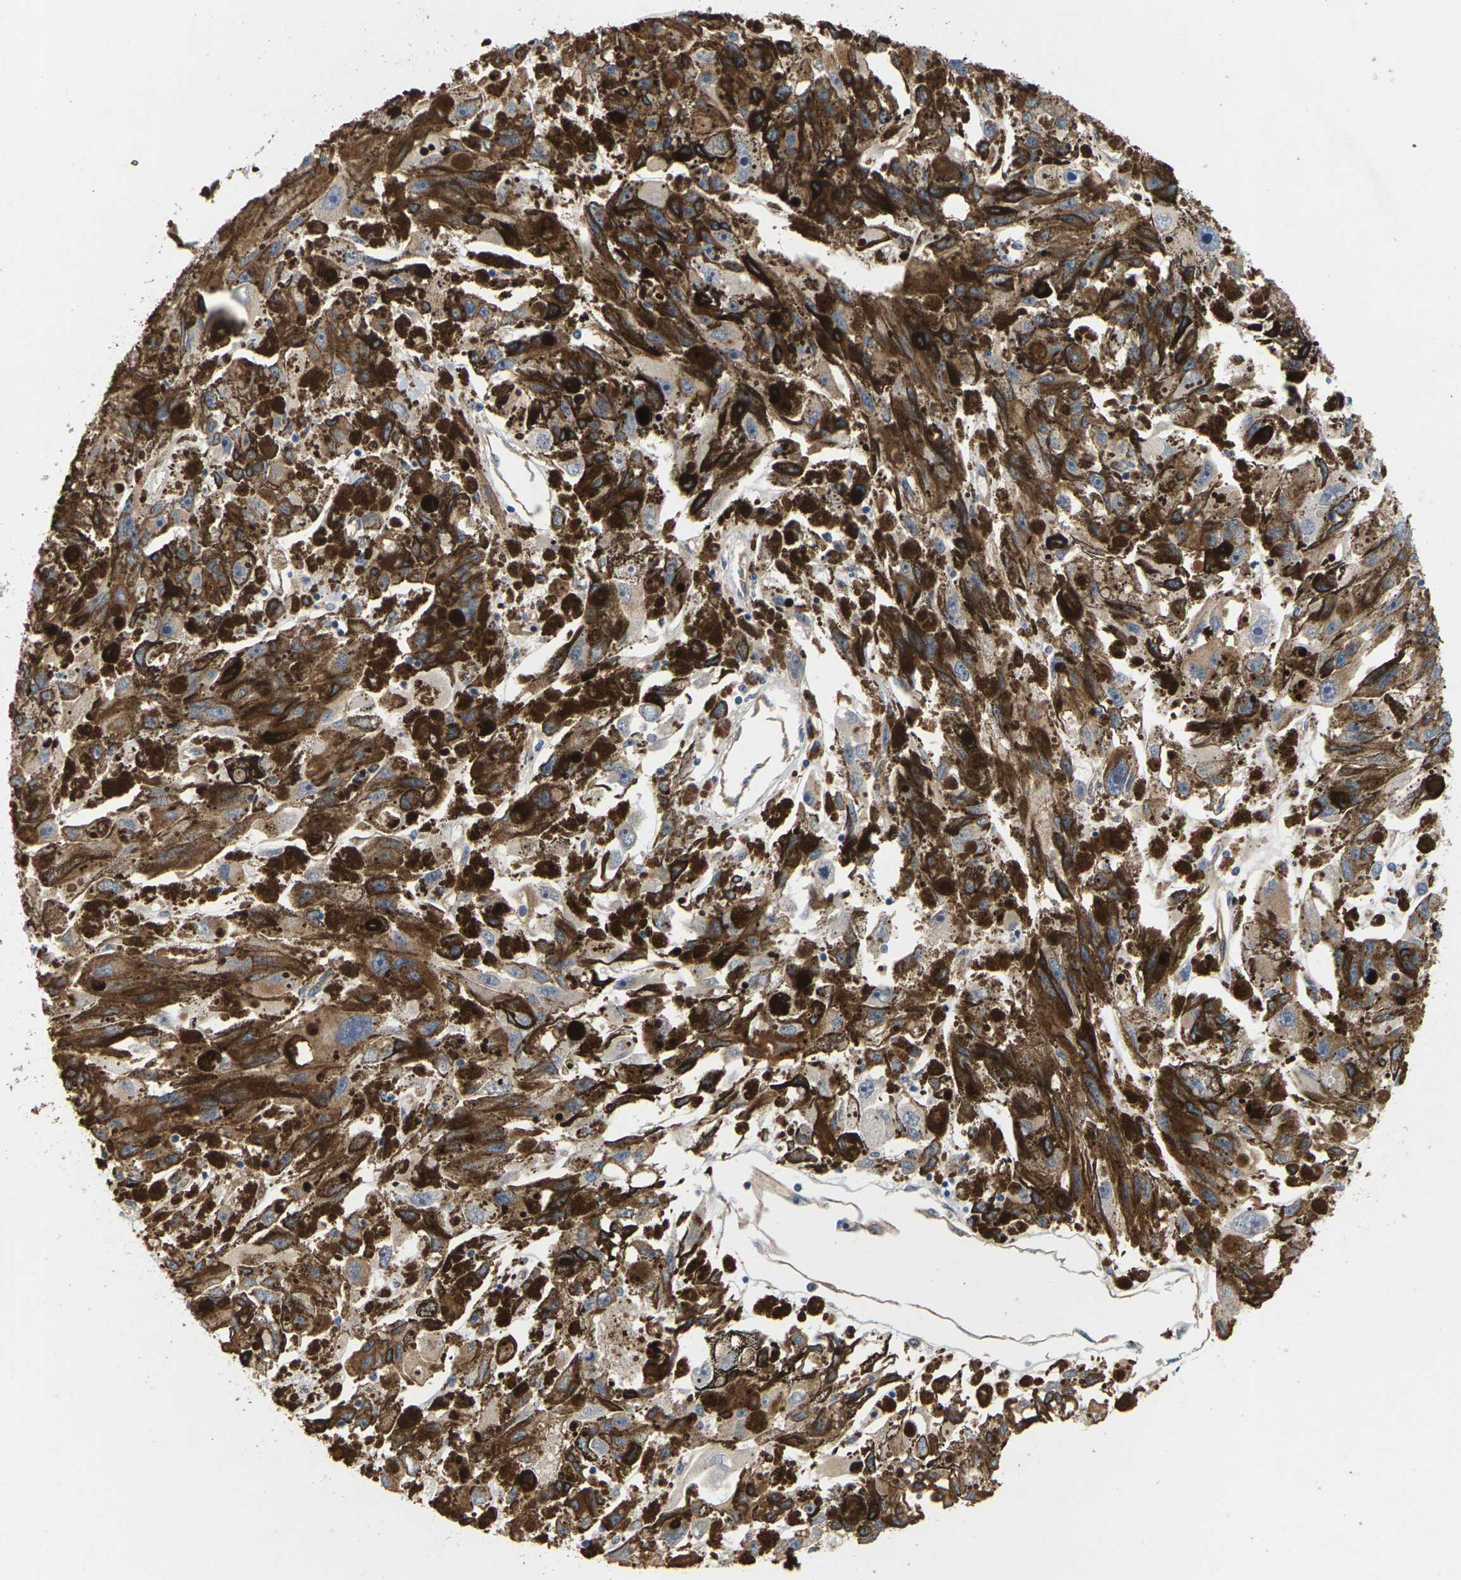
{"staining": {"intensity": "negative", "quantity": "none", "location": "none"}, "tissue": "melanoma", "cell_type": "Tumor cells", "image_type": "cancer", "snomed": [{"axis": "morphology", "description": "Malignant melanoma, NOS"}, {"axis": "topography", "description": "Skin"}], "caption": "Immunohistochemical staining of melanoma shows no significant expression in tumor cells. (Stains: DAB (3,3'-diaminobenzidine) immunohistochemistry with hematoxylin counter stain, Microscopy: brightfield microscopy at high magnification).", "gene": "ITGA5", "patient": {"sex": "female", "age": 104}}